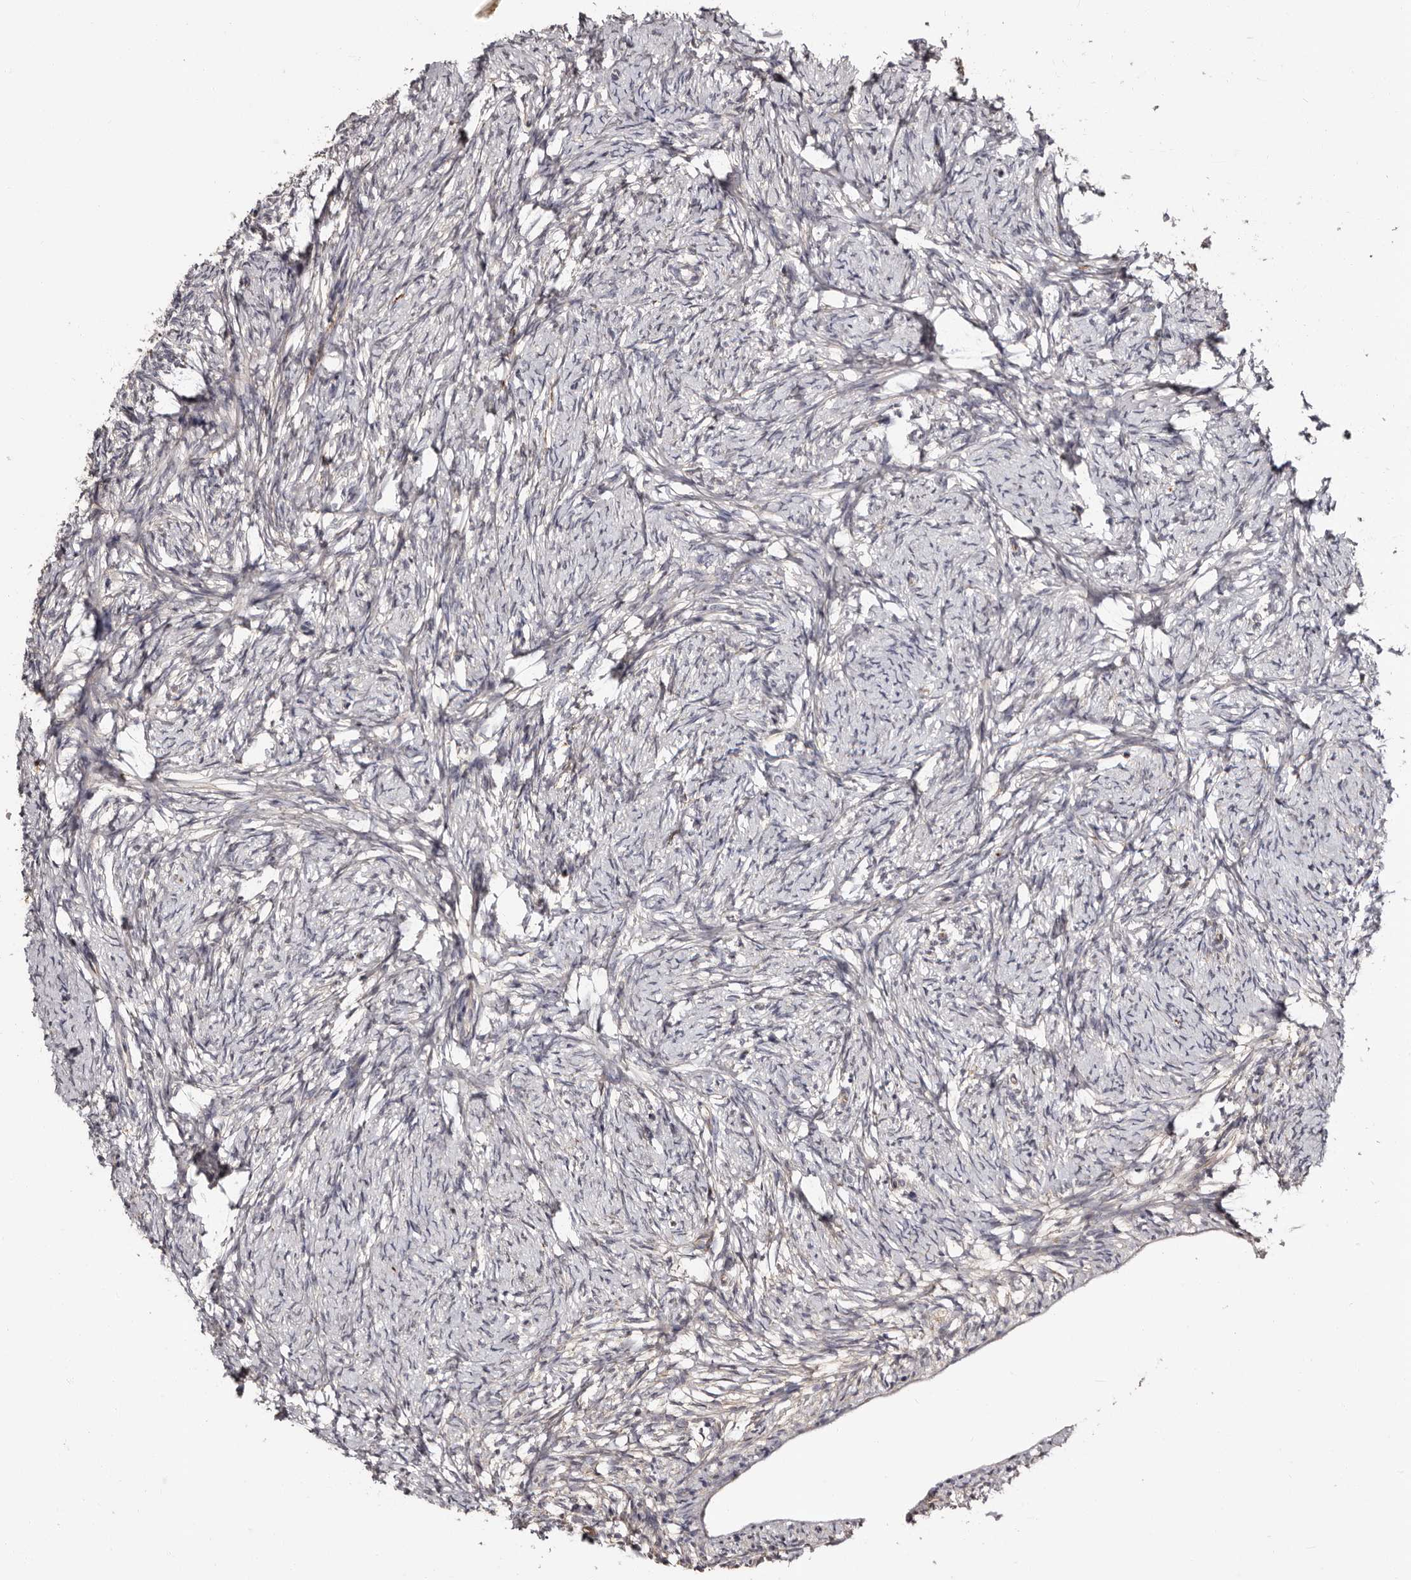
{"staining": {"intensity": "moderate", "quantity": ">75%", "location": "cytoplasmic/membranous"}, "tissue": "ovary", "cell_type": "Follicle cells", "image_type": "normal", "snomed": [{"axis": "morphology", "description": "Normal tissue, NOS"}, {"axis": "topography", "description": "Ovary"}], "caption": "The micrograph exhibits immunohistochemical staining of normal ovary. There is moderate cytoplasmic/membranous positivity is seen in about >75% of follicle cells. (DAB (3,3'-diaminobenzidine) IHC with brightfield microscopy, high magnification).", "gene": "TBC1D22B", "patient": {"sex": "female", "age": 34}}